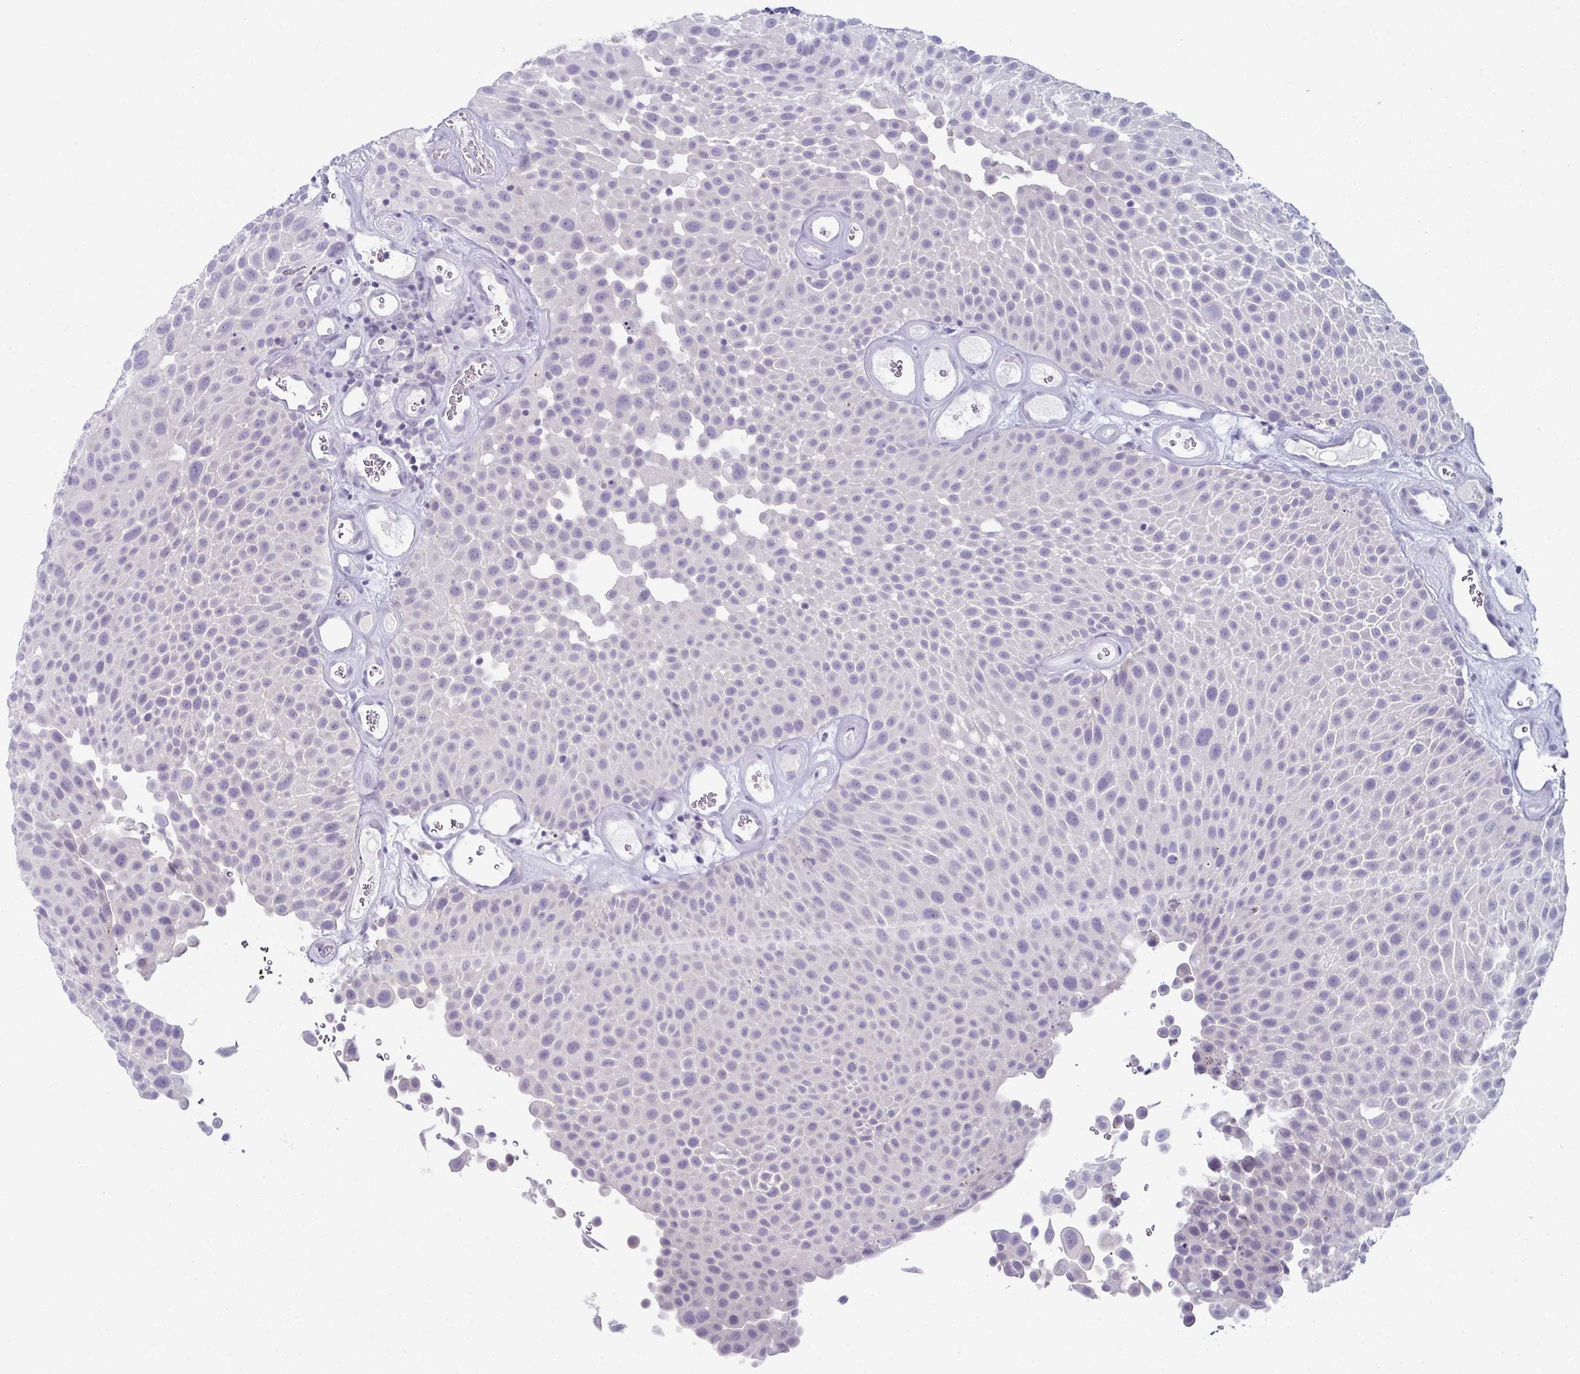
{"staining": {"intensity": "negative", "quantity": "none", "location": "none"}, "tissue": "urothelial cancer", "cell_type": "Tumor cells", "image_type": "cancer", "snomed": [{"axis": "morphology", "description": "Urothelial carcinoma, Low grade"}, {"axis": "topography", "description": "Urinary bladder"}], "caption": "A high-resolution photomicrograph shows immunohistochemistry staining of urothelial cancer, which demonstrates no significant staining in tumor cells. (DAB (3,3'-diaminobenzidine) IHC, high magnification).", "gene": "ENKUR", "patient": {"sex": "male", "age": 72}}